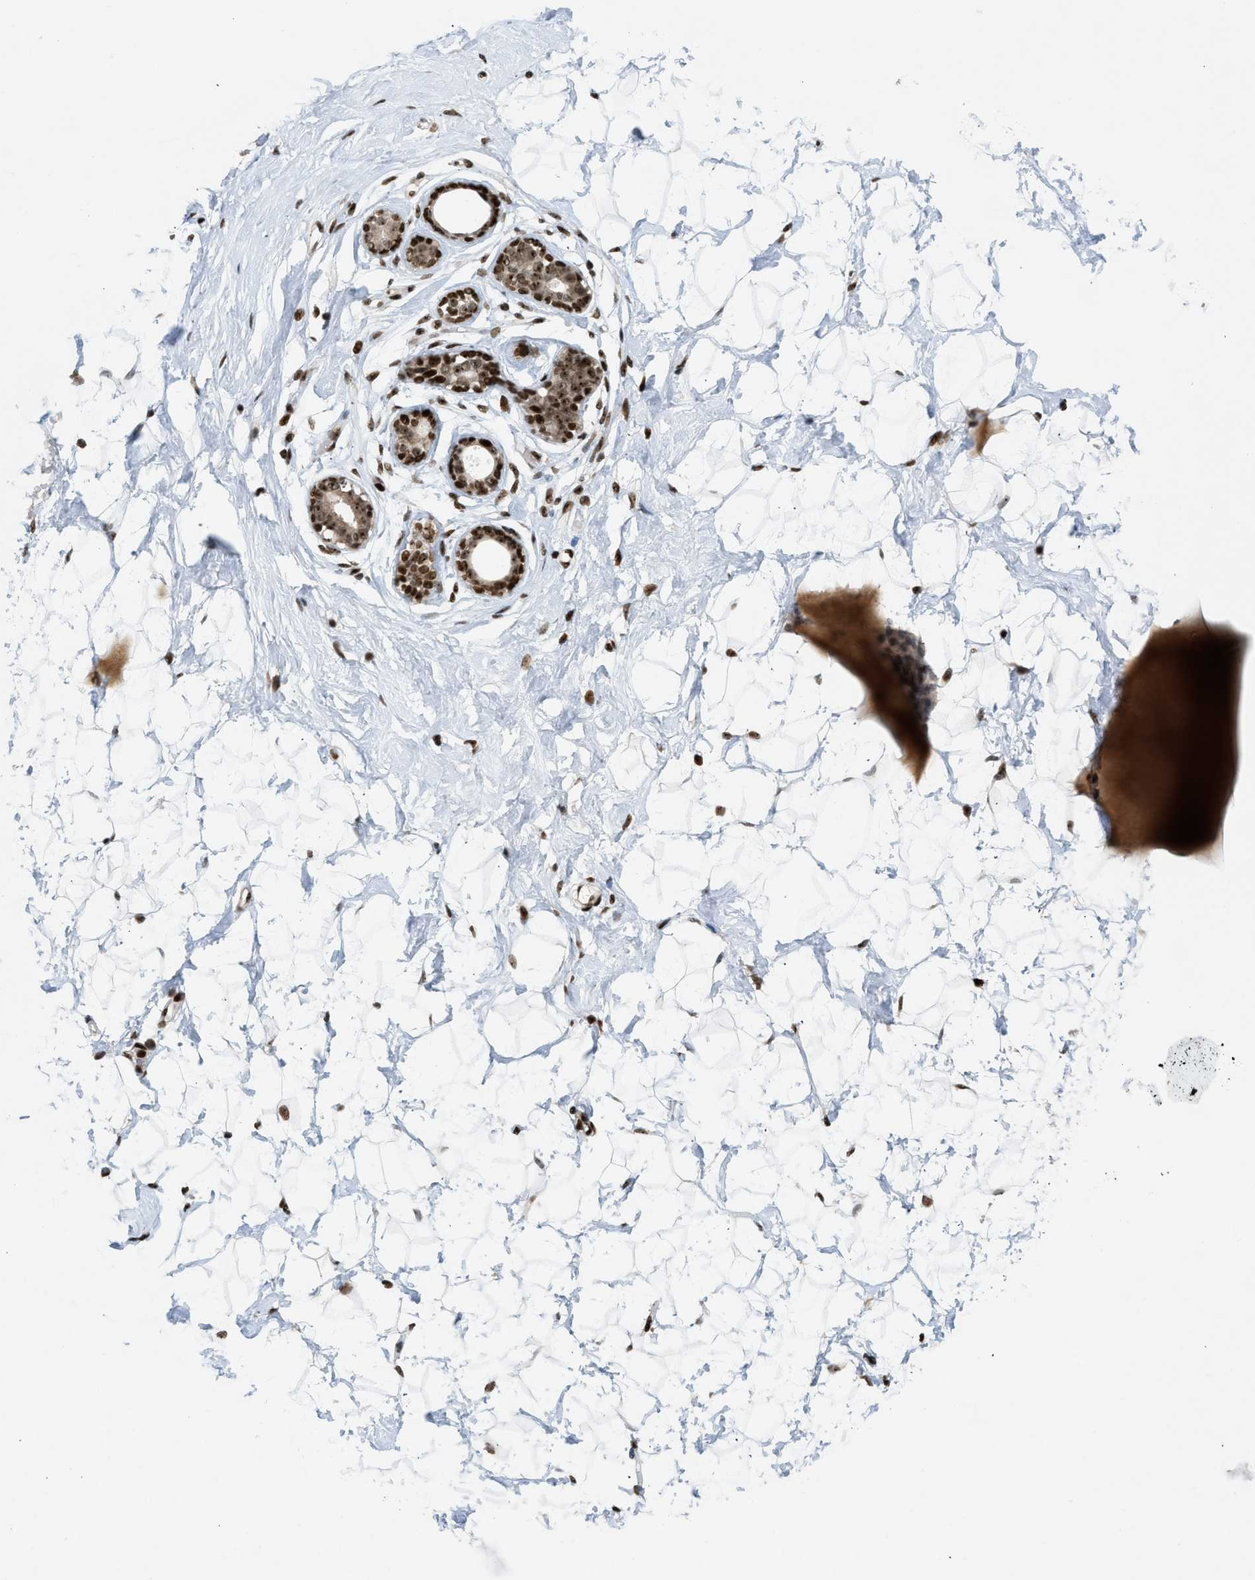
{"staining": {"intensity": "strong", "quantity": ">75%", "location": "nuclear"}, "tissue": "breast", "cell_type": "Adipocytes", "image_type": "normal", "snomed": [{"axis": "morphology", "description": "Normal tissue, NOS"}, {"axis": "topography", "description": "Breast"}], "caption": "High-power microscopy captured an immunohistochemistry (IHC) photomicrograph of normal breast, revealing strong nuclear staining in about >75% of adipocytes.", "gene": "ZNF22", "patient": {"sex": "female", "age": 23}}